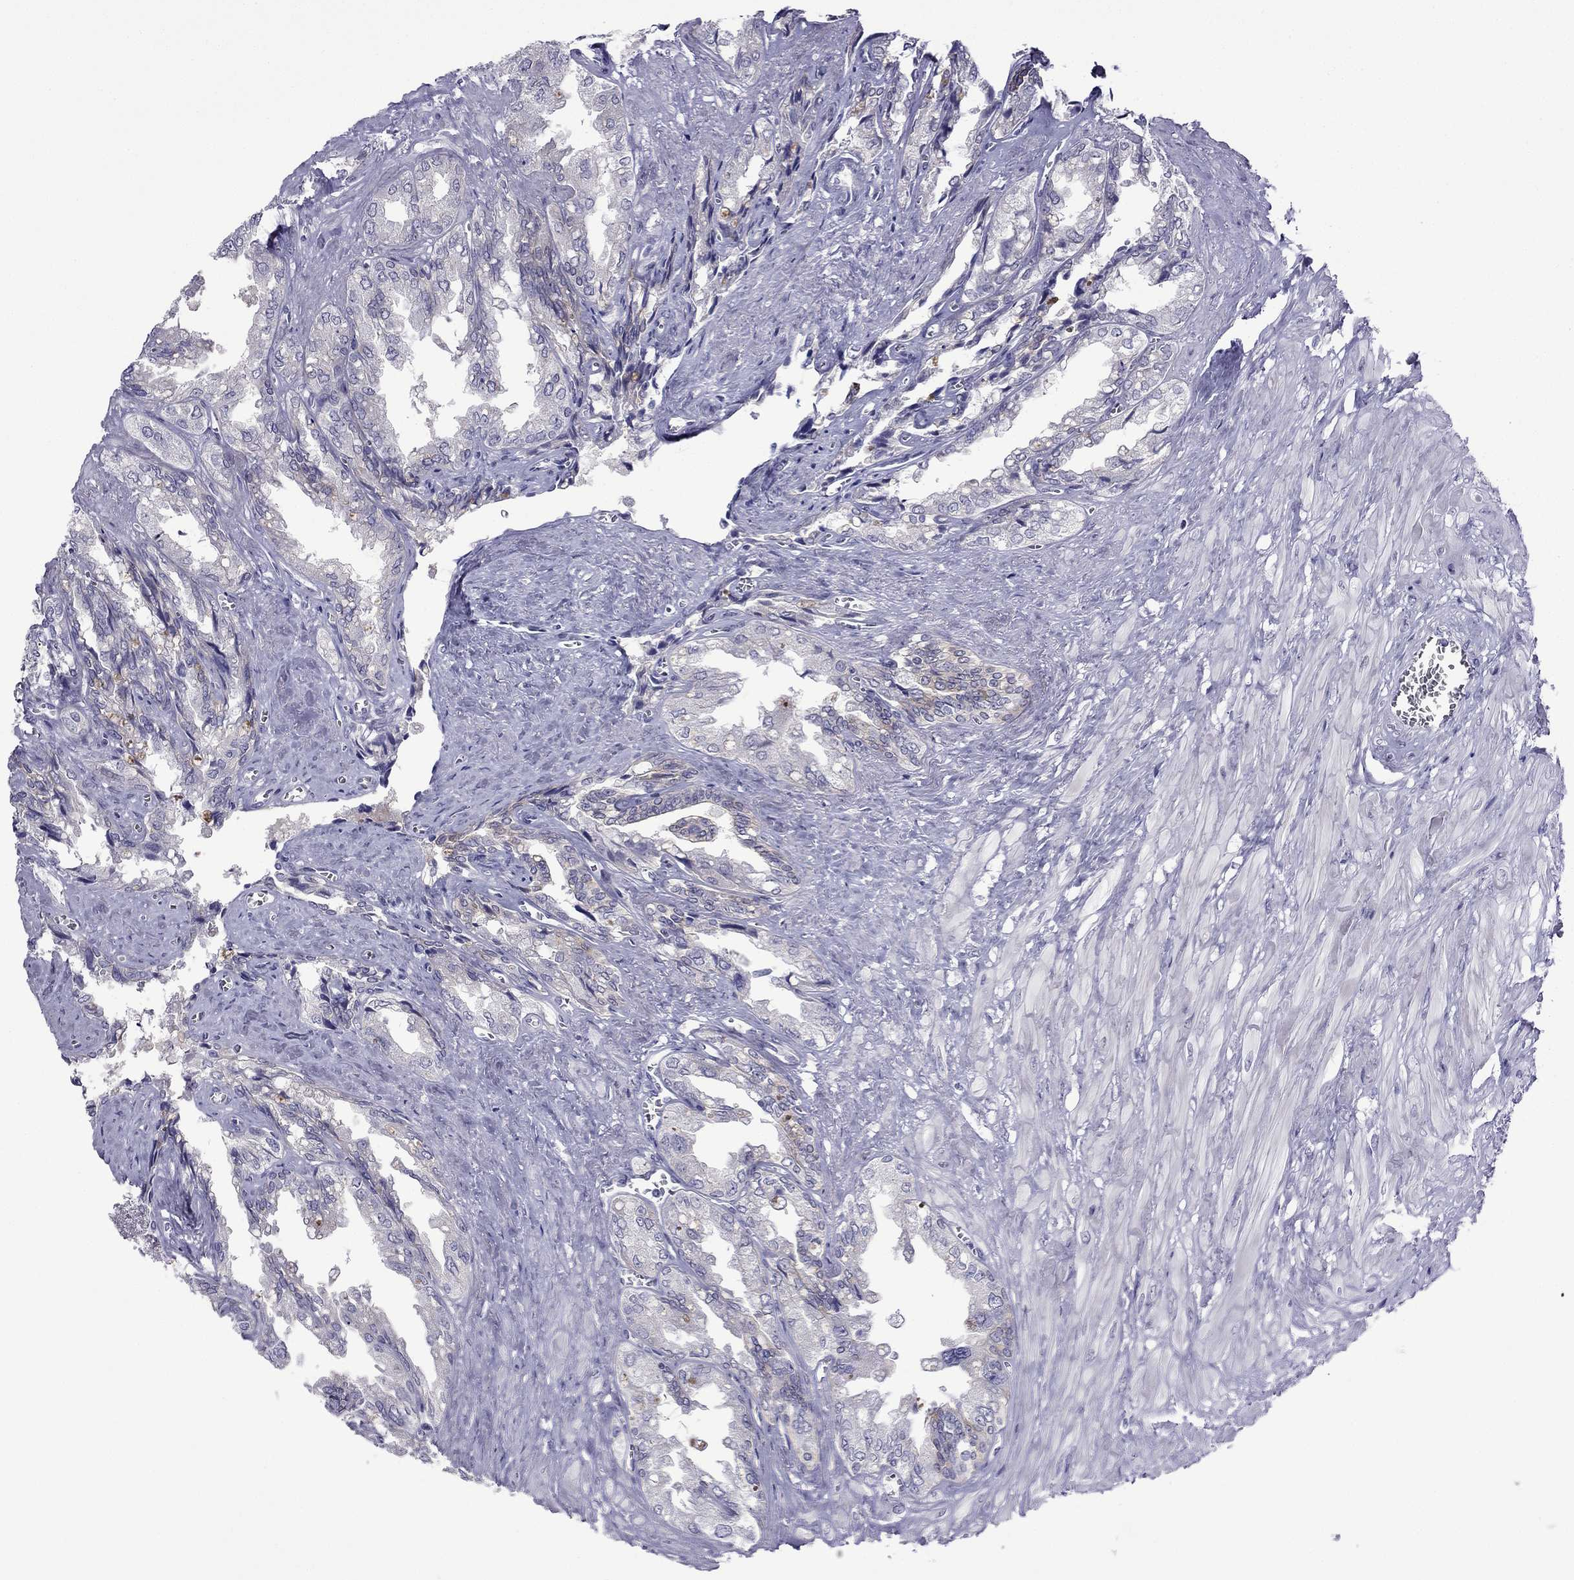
{"staining": {"intensity": "negative", "quantity": "none", "location": "none"}, "tissue": "seminal vesicle", "cell_type": "Glandular cells", "image_type": "normal", "snomed": [{"axis": "morphology", "description": "Normal tissue, NOS"}, {"axis": "topography", "description": "Seminal veicle"}], "caption": "A photomicrograph of seminal vesicle stained for a protein reveals no brown staining in glandular cells. (DAB IHC visualized using brightfield microscopy, high magnification).", "gene": "POM121L12", "patient": {"sex": "male", "age": 67}}